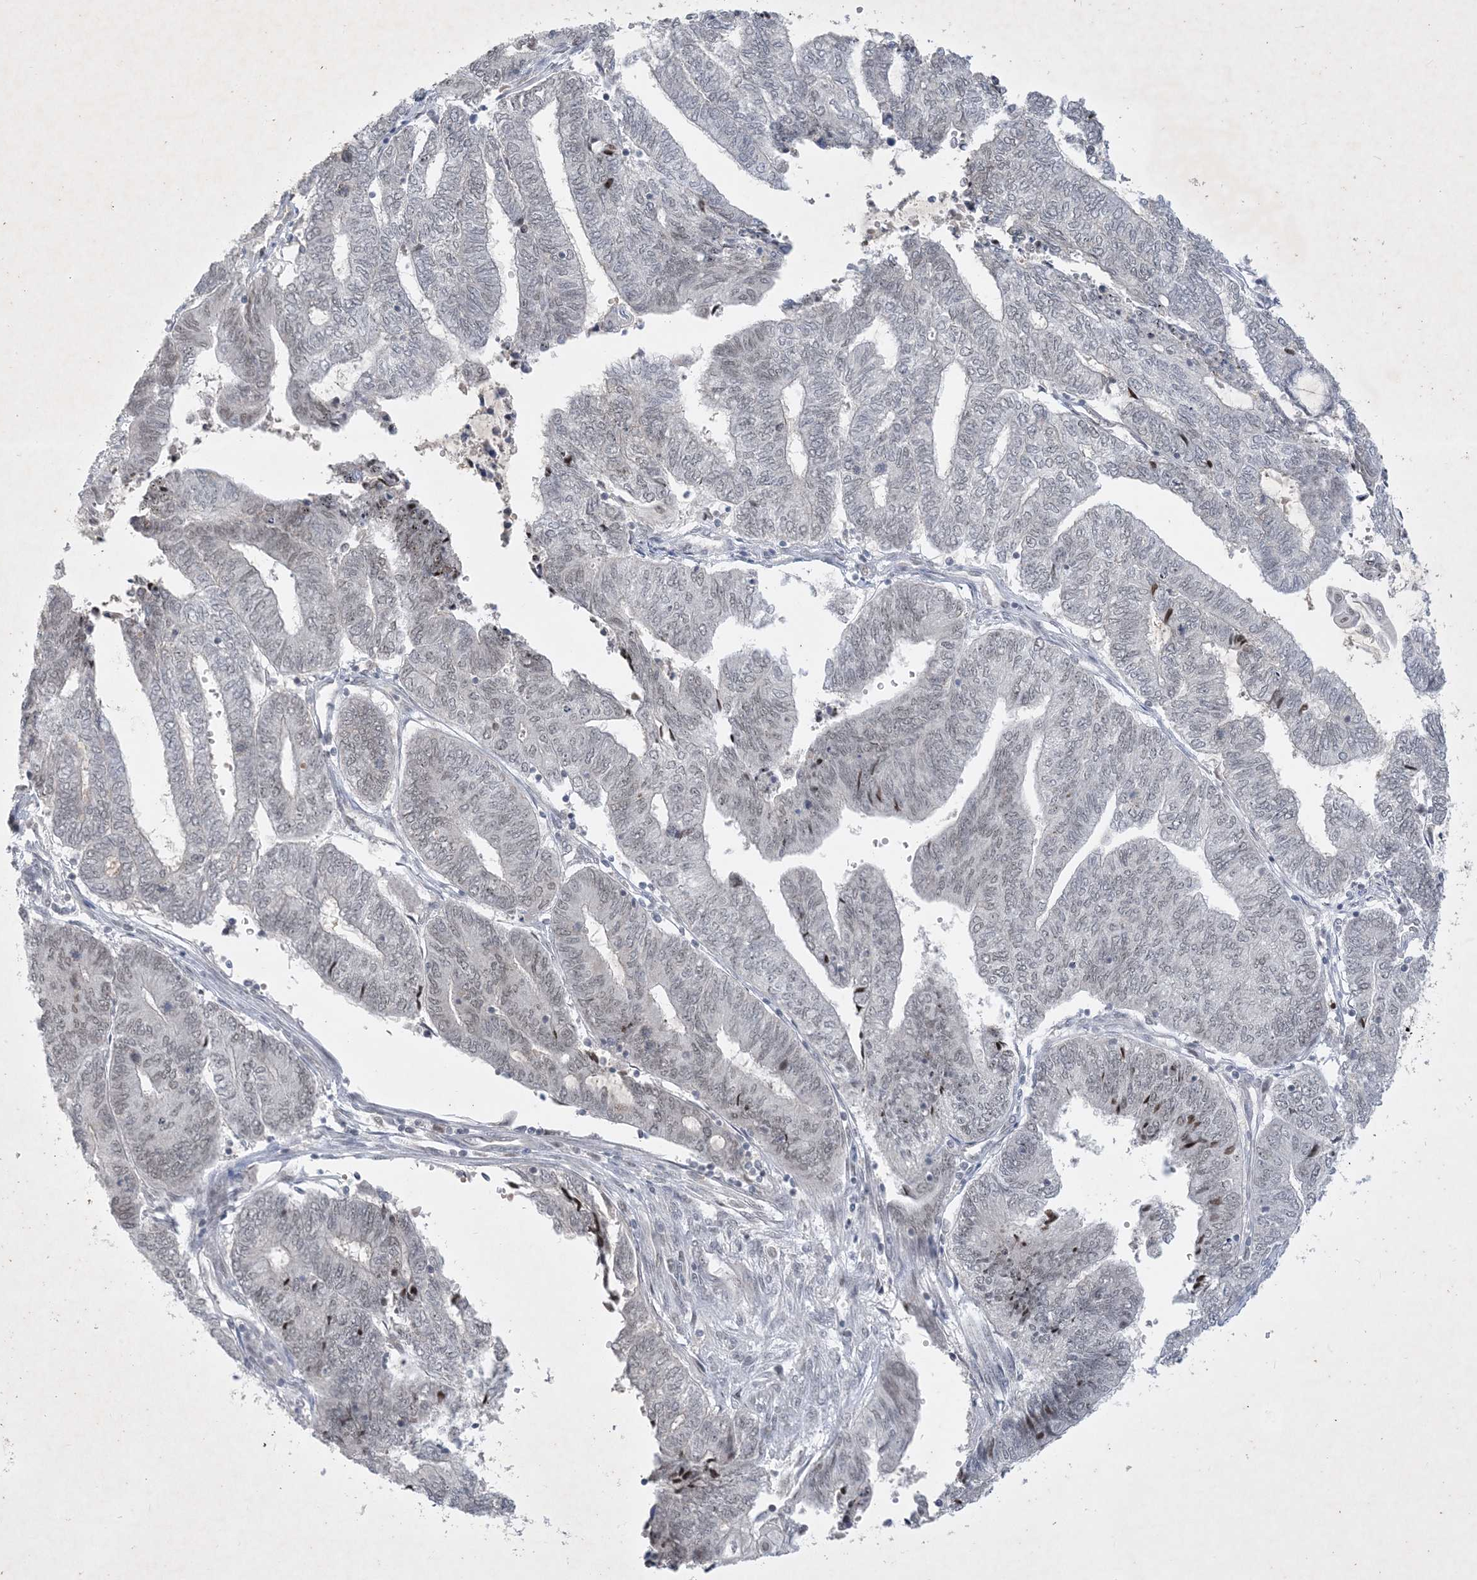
{"staining": {"intensity": "weak", "quantity": "<25%", "location": "nuclear"}, "tissue": "endometrial cancer", "cell_type": "Tumor cells", "image_type": "cancer", "snomed": [{"axis": "morphology", "description": "Adenocarcinoma, NOS"}, {"axis": "topography", "description": "Uterus"}, {"axis": "topography", "description": "Endometrium"}], "caption": "Human endometrial adenocarcinoma stained for a protein using IHC displays no expression in tumor cells.", "gene": "ZNF674", "patient": {"sex": "female", "age": 70}}